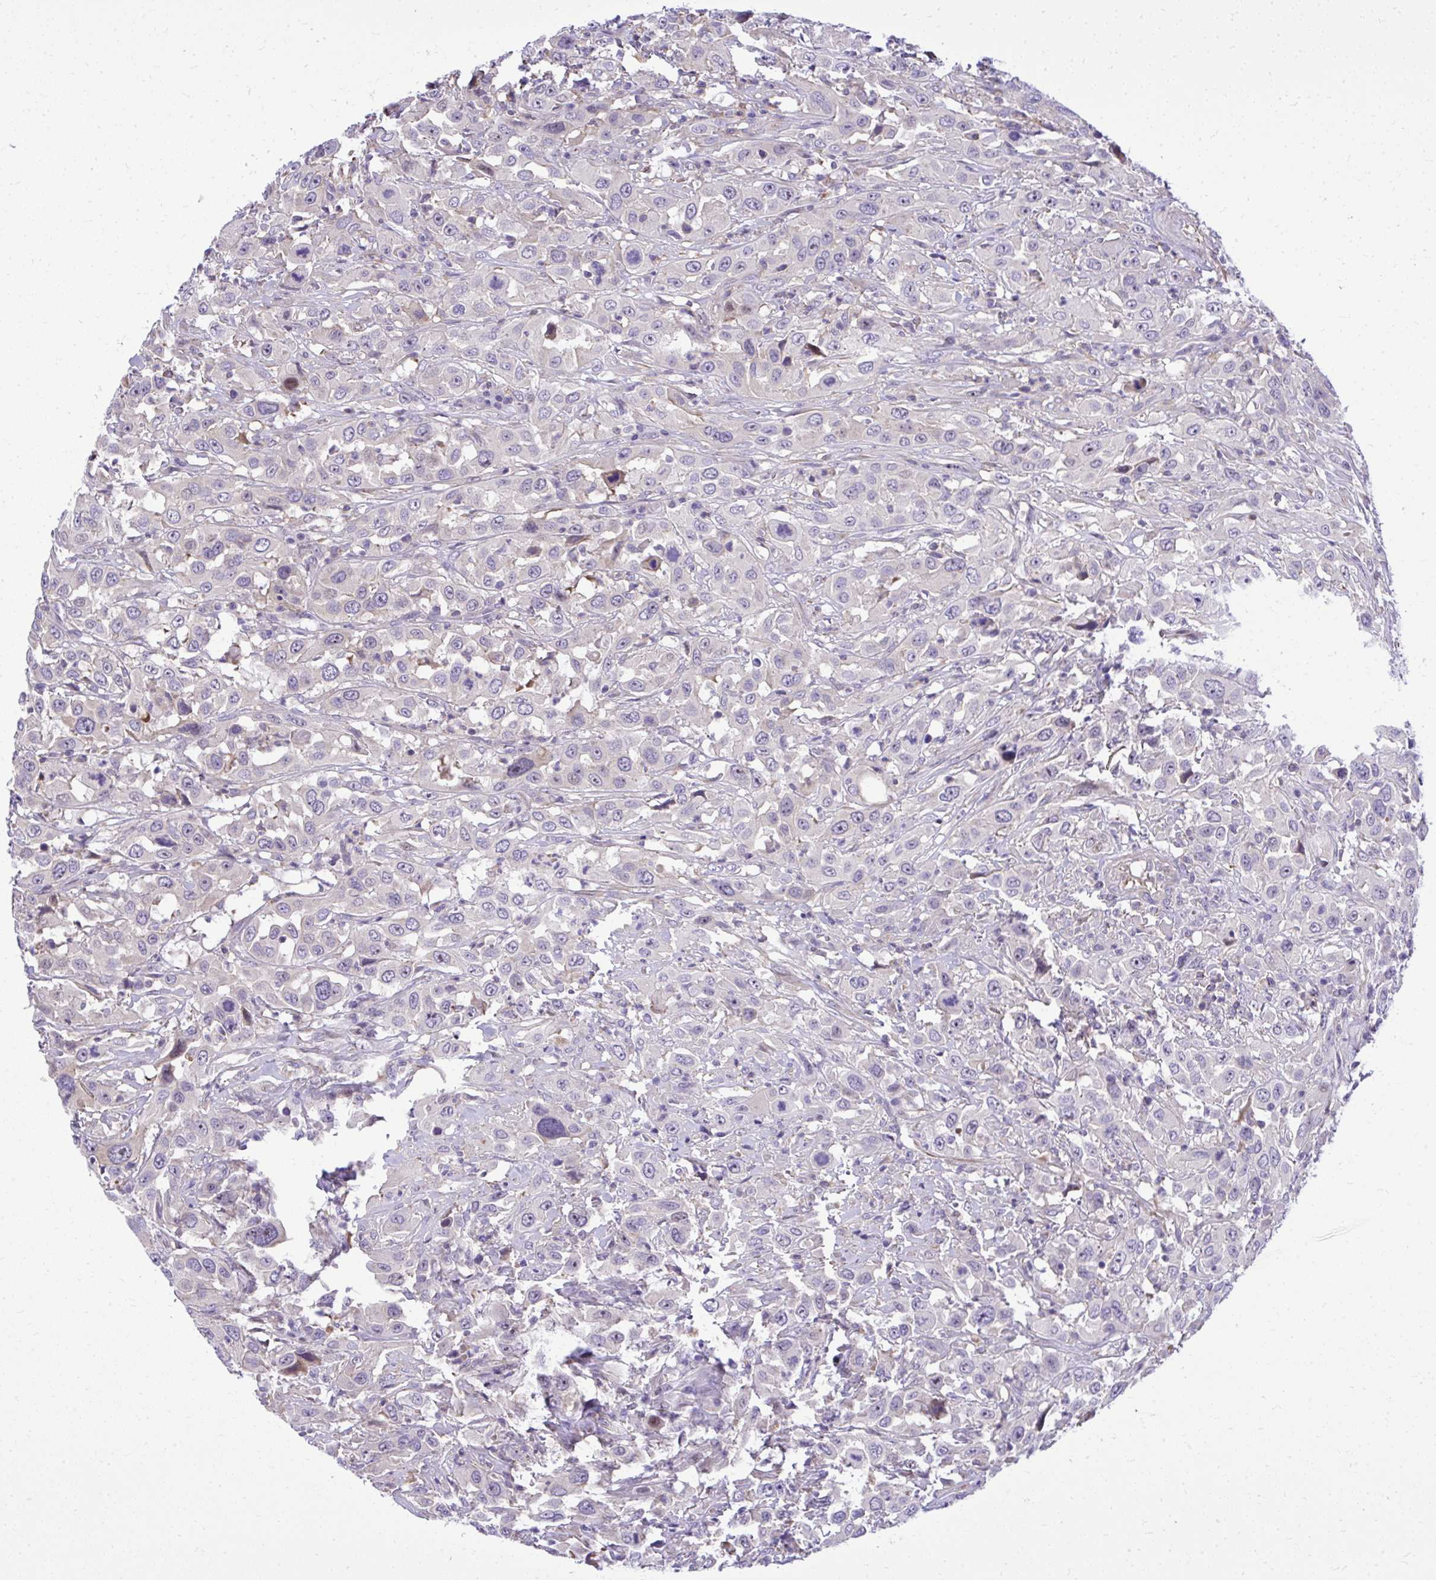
{"staining": {"intensity": "negative", "quantity": "none", "location": "none"}, "tissue": "urothelial cancer", "cell_type": "Tumor cells", "image_type": "cancer", "snomed": [{"axis": "morphology", "description": "Urothelial carcinoma, High grade"}, {"axis": "topography", "description": "Urinary bladder"}], "caption": "High magnification brightfield microscopy of urothelial cancer stained with DAB (3,3'-diaminobenzidine) (brown) and counterstained with hematoxylin (blue): tumor cells show no significant staining.", "gene": "GRK4", "patient": {"sex": "male", "age": 61}}